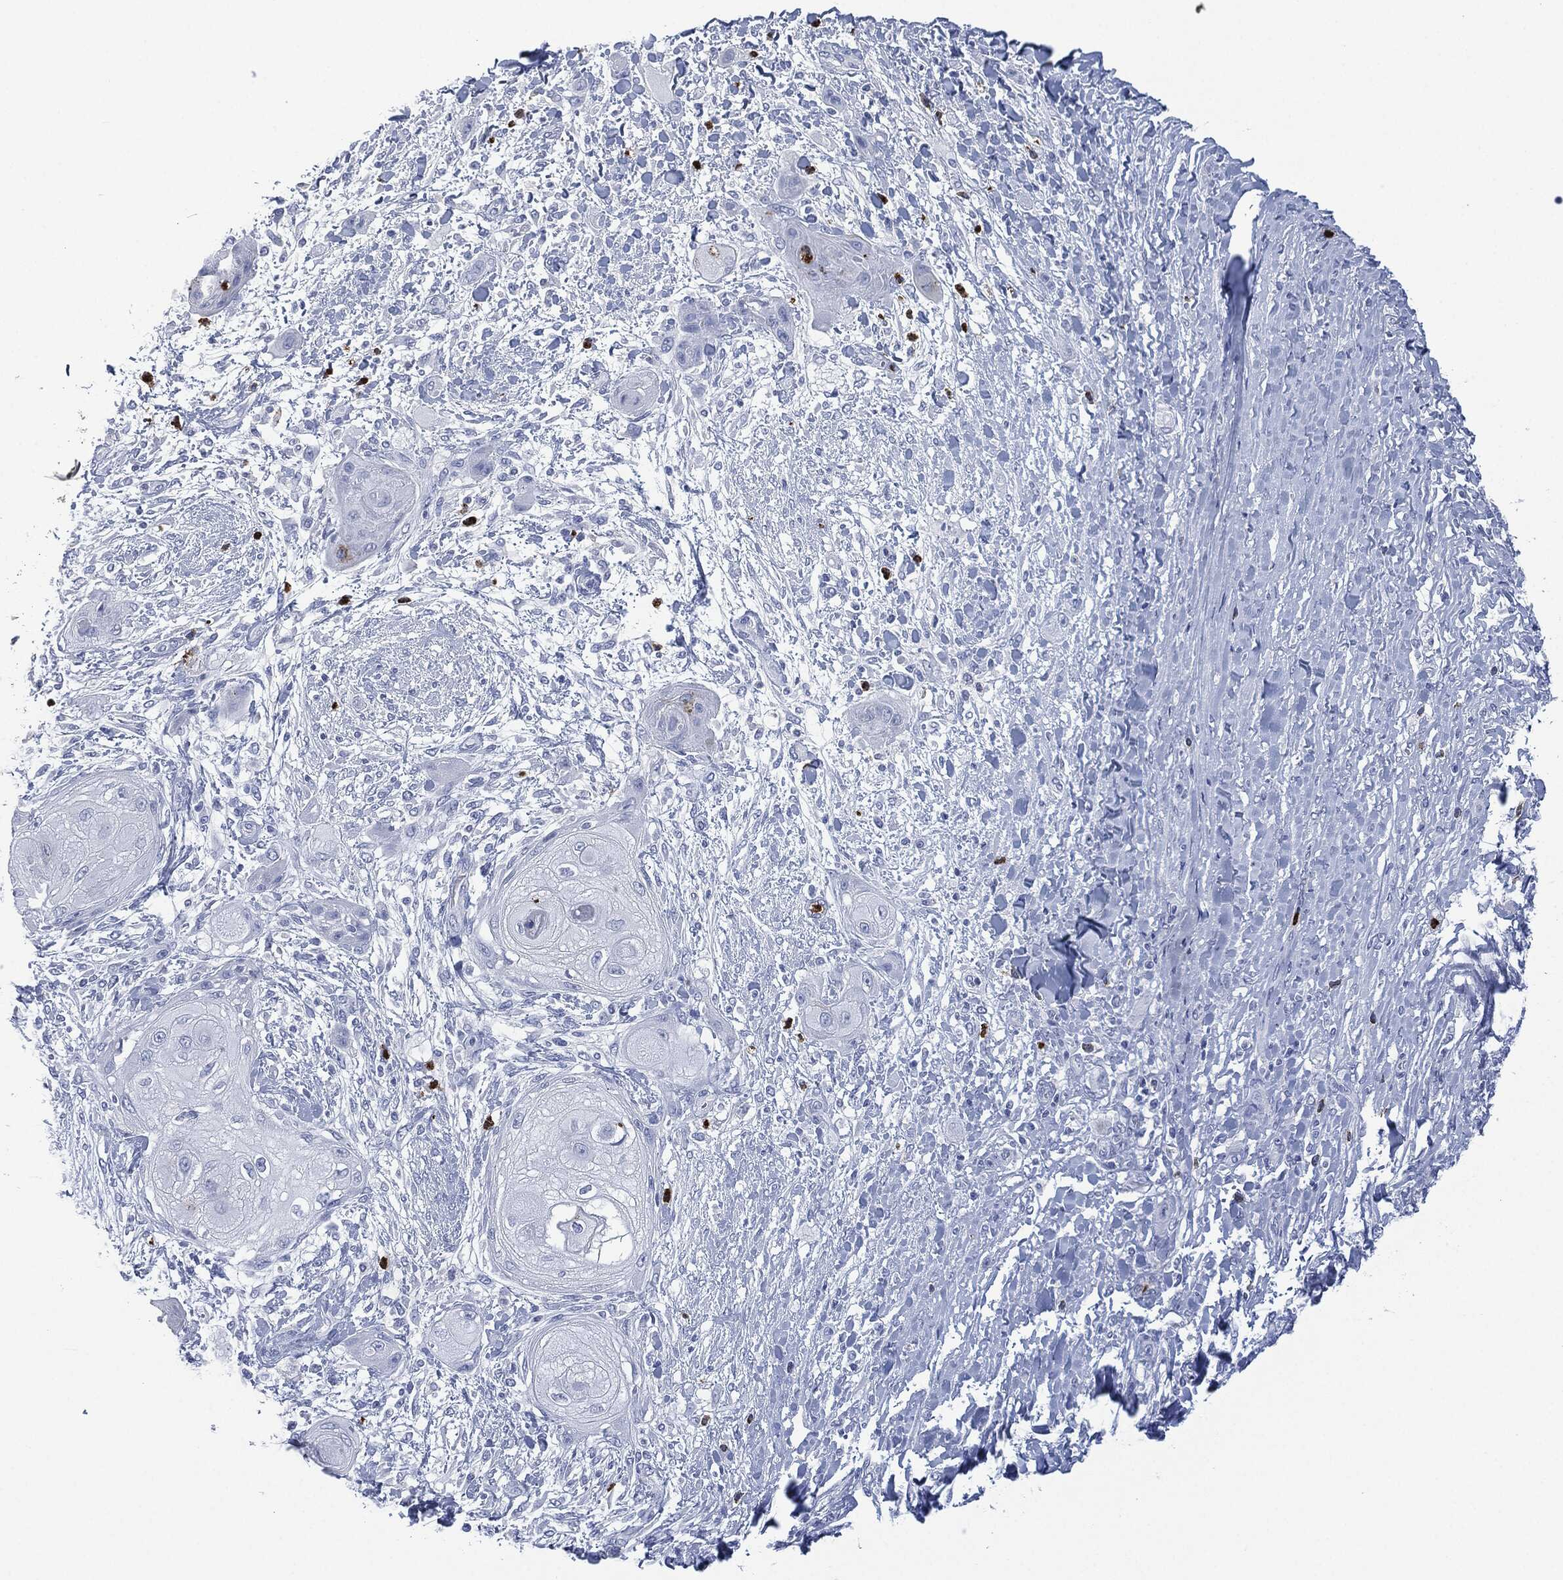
{"staining": {"intensity": "negative", "quantity": "none", "location": "none"}, "tissue": "skin cancer", "cell_type": "Tumor cells", "image_type": "cancer", "snomed": [{"axis": "morphology", "description": "Squamous cell carcinoma, NOS"}, {"axis": "topography", "description": "Skin"}], "caption": "A histopathology image of human skin cancer is negative for staining in tumor cells.", "gene": "CEACAM8", "patient": {"sex": "male", "age": 62}}